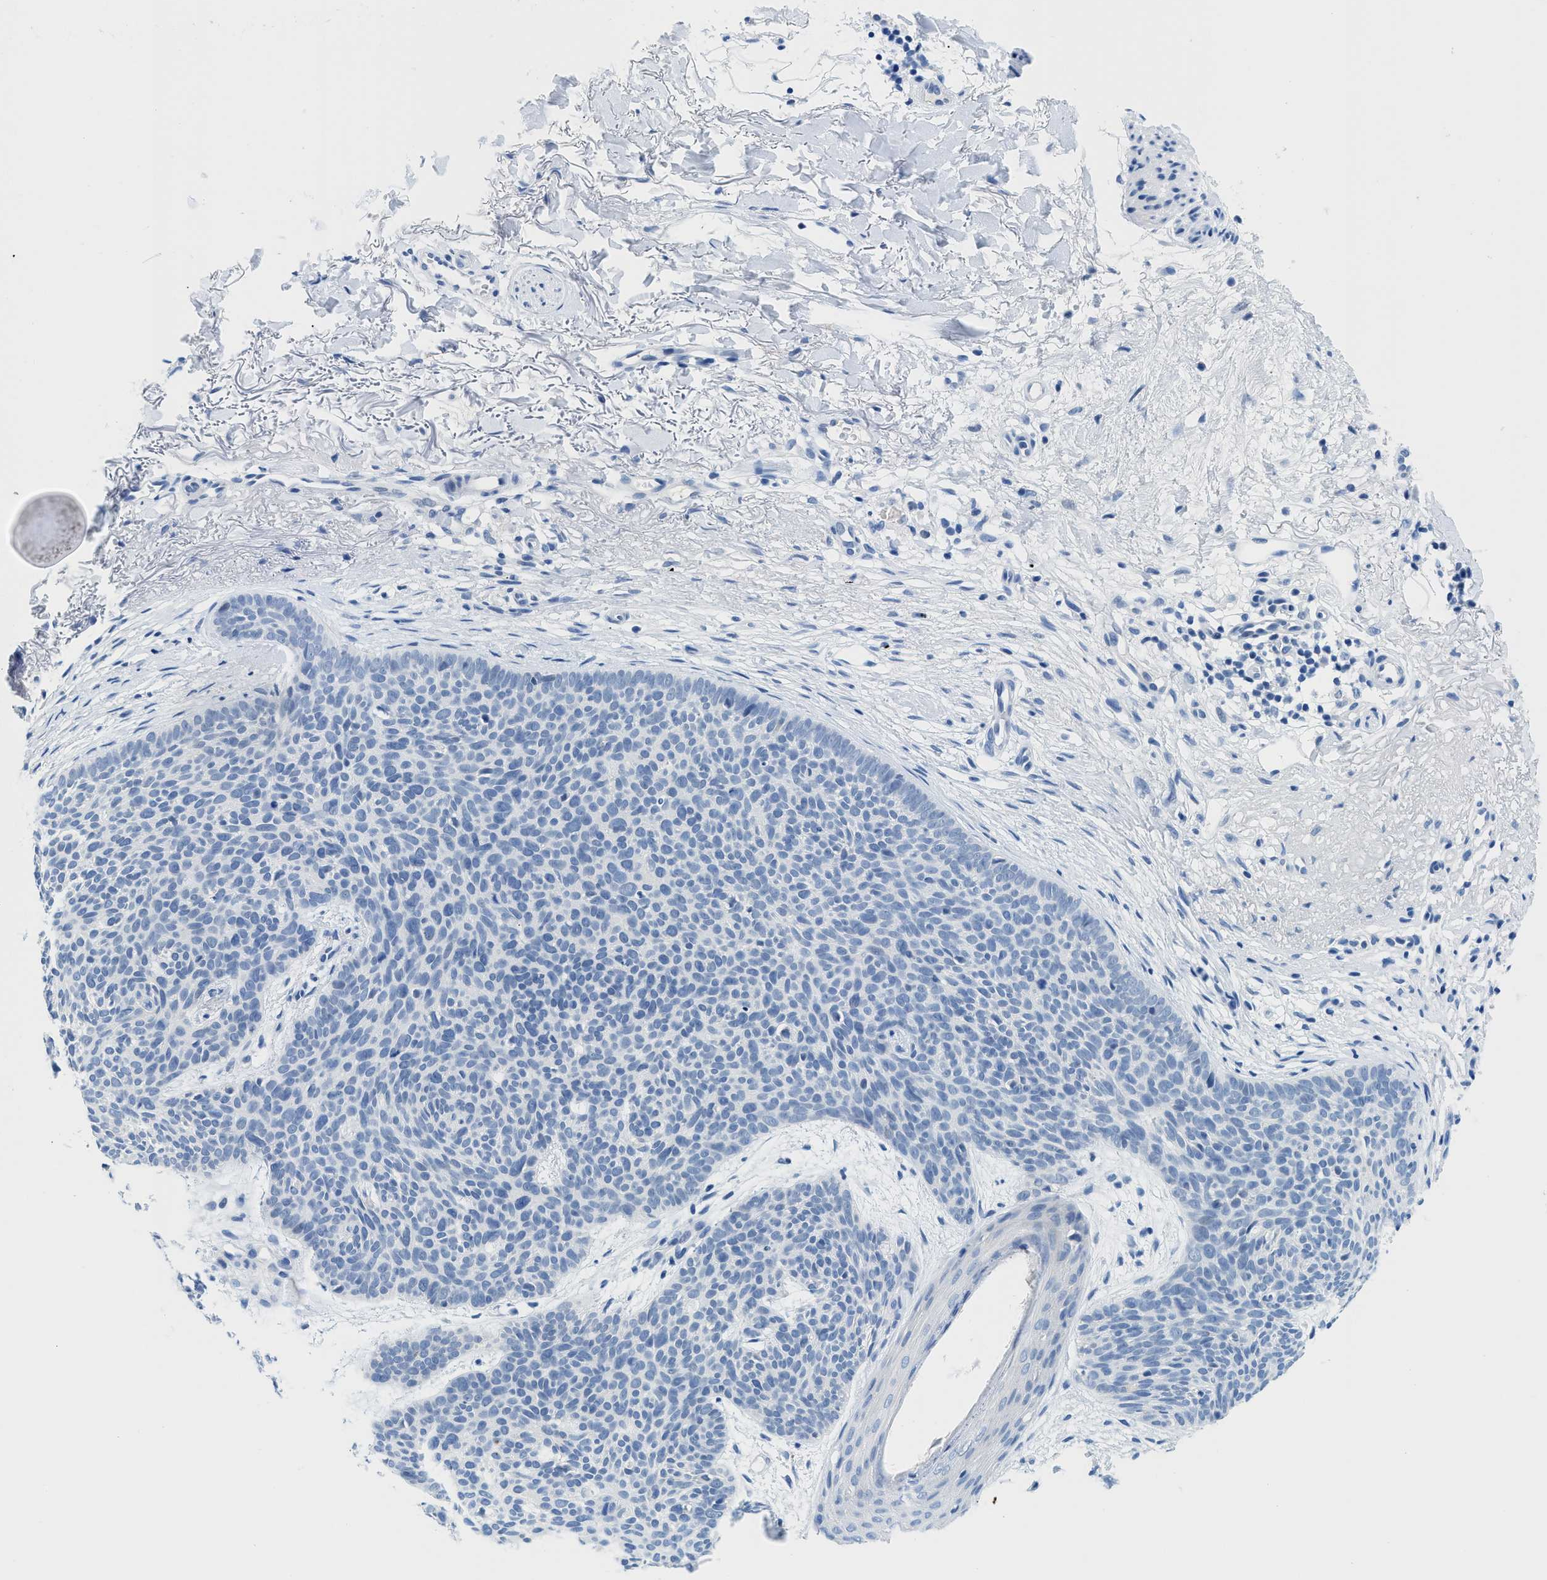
{"staining": {"intensity": "negative", "quantity": "none", "location": "none"}, "tissue": "skin cancer", "cell_type": "Tumor cells", "image_type": "cancer", "snomed": [{"axis": "morphology", "description": "Normal tissue, NOS"}, {"axis": "morphology", "description": "Basal cell carcinoma"}, {"axis": "topography", "description": "Skin"}], "caption": "An IHC histopathology image of skin basal cell carcinoma is shown. There is no staining in tumor cells of skin basal cell carcinoma.", "gene": "MBL2", "patient": {"sex": "female", "age": 70}}